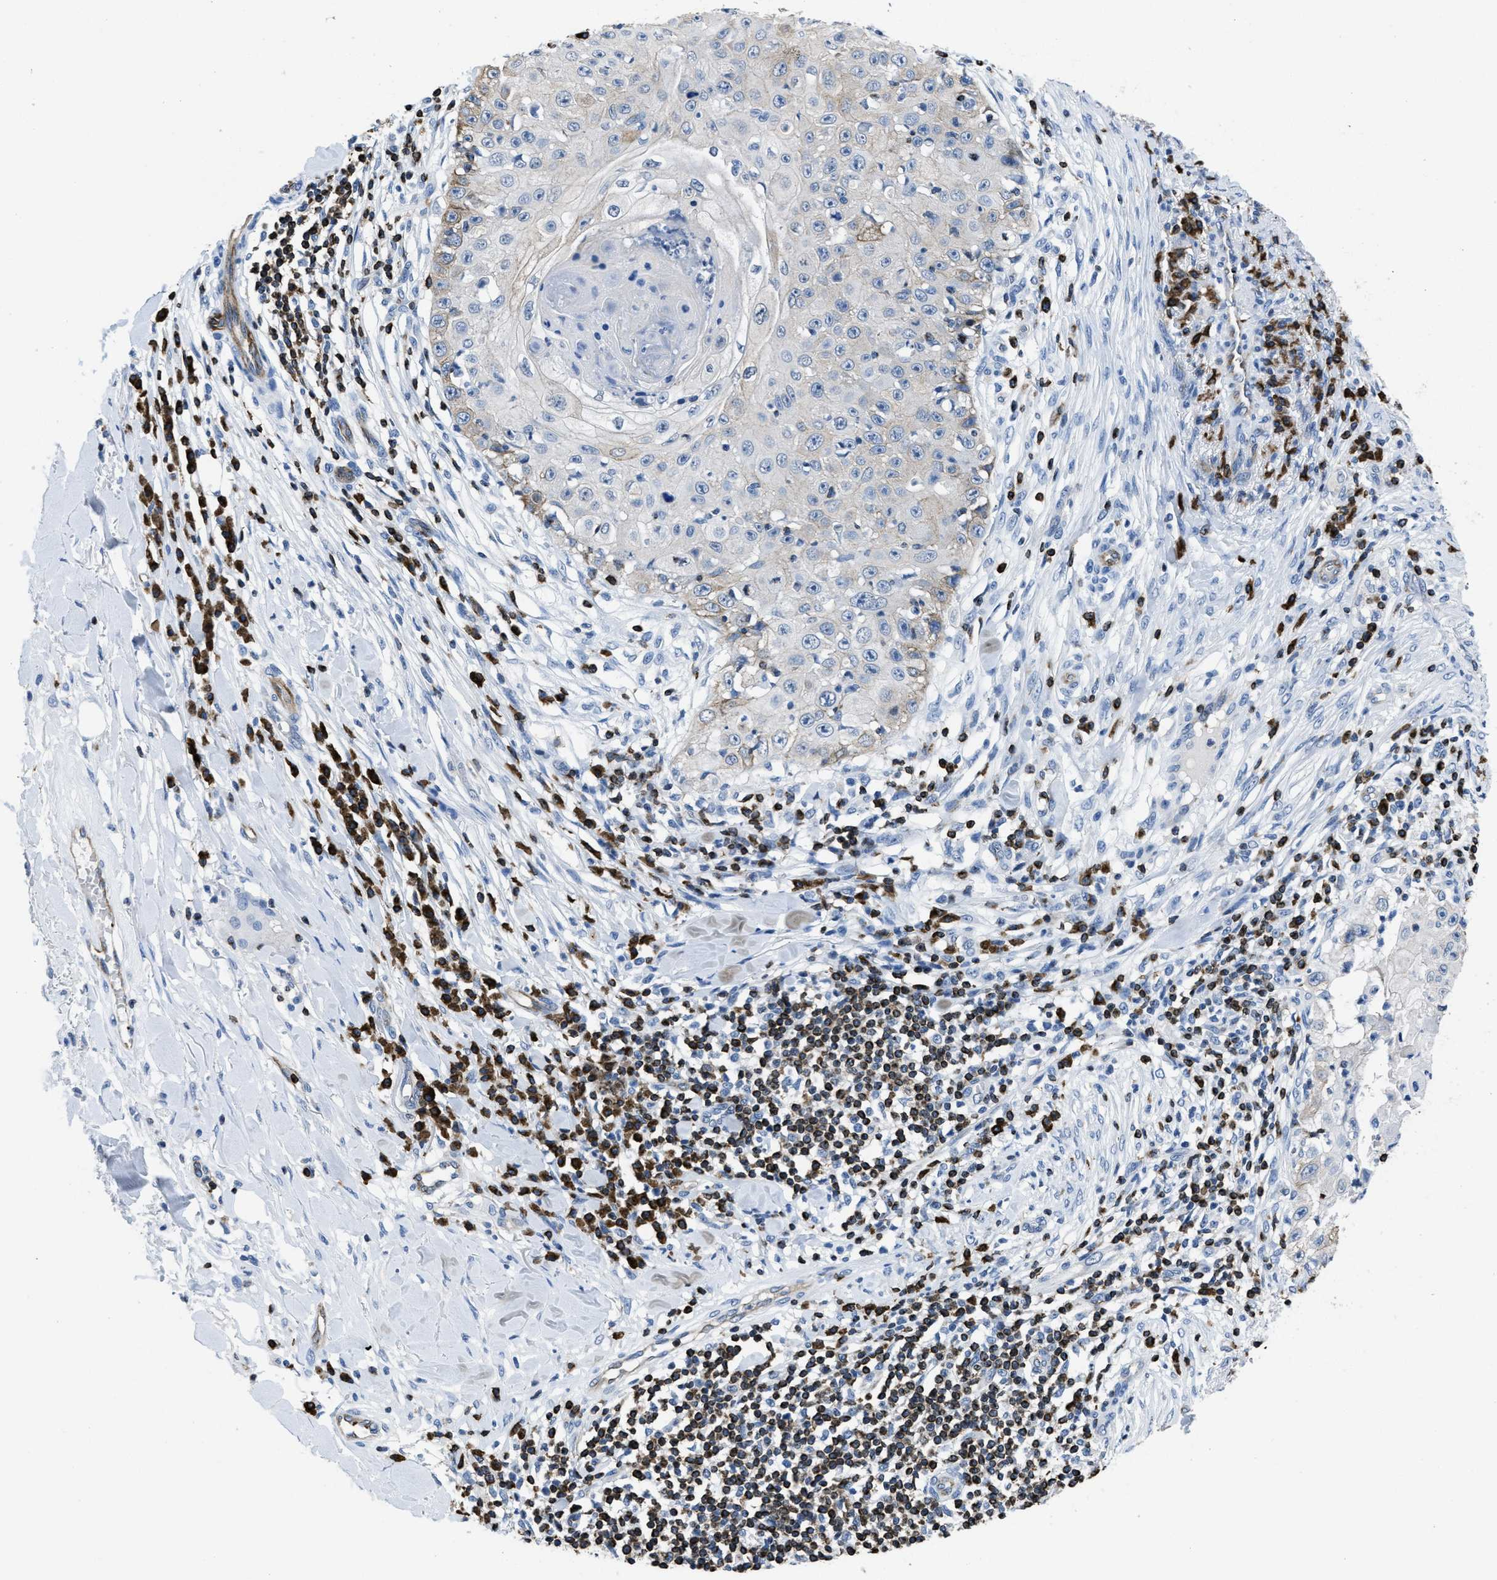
{"staining": {"intensity": "weak", "quantity": "<25%", "location": "cytoplasmic/membranous"}, "tissue": "skin cancer", "cell_type": "Tumor cells", "image_type": "cancer", "snomed": [{"axis": "morphology", "description": "Squamous cell carcinoma, NOS"}, {"axis": "topography", "description": "Skin"}], "caption": "This is a photomicrograph of IHC staining of skin cancer (squamous cell carcinoma), which shows no staining in tumor cells.", "gene": "ITGA3", "patient": {"sex": "male", "age": 86}}